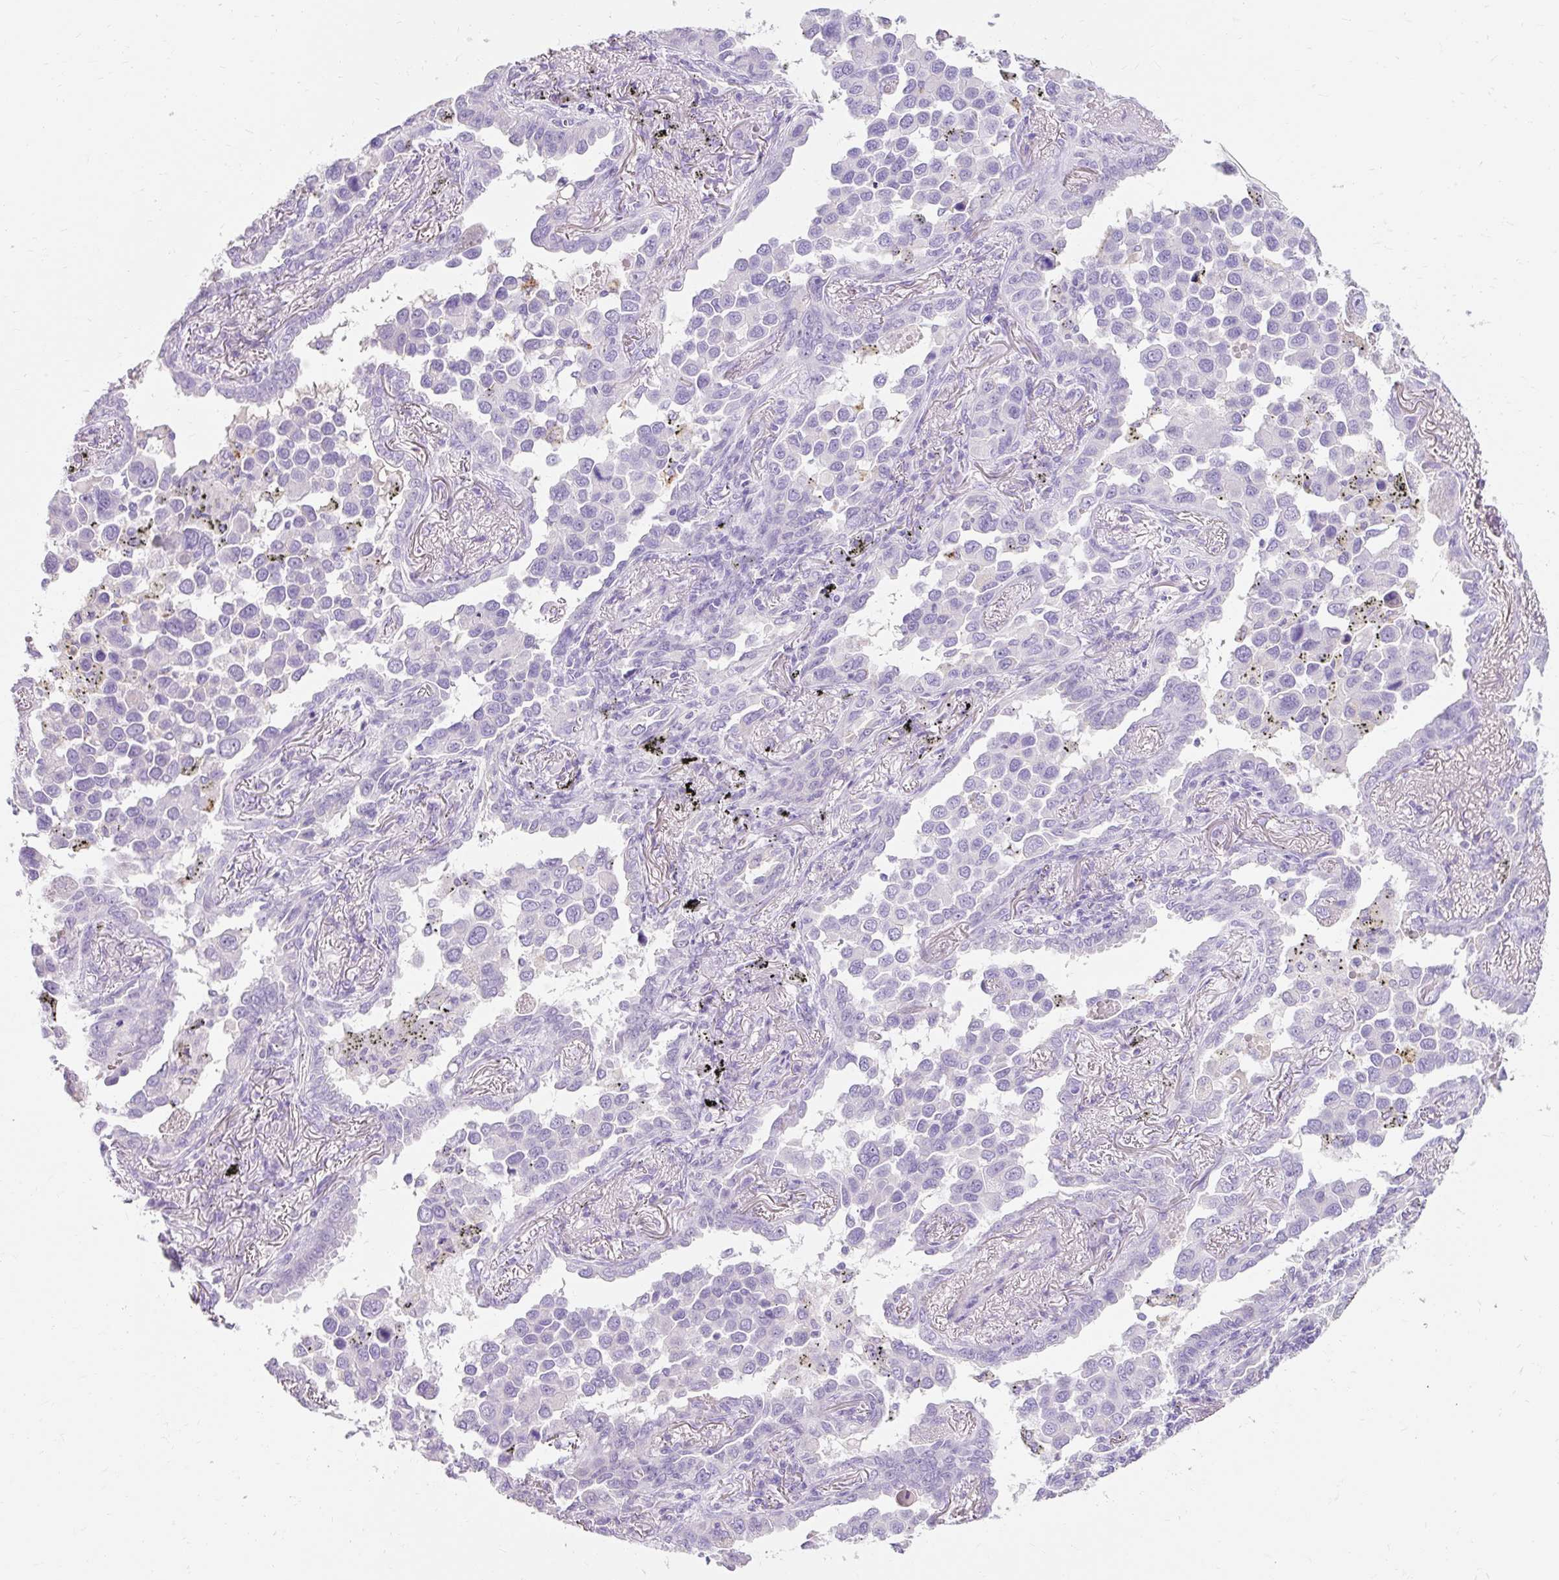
{"staining": {"intensity": "negative", "quantity": "none", "location": "none"}, "tissue": "lung cancer", "cell_type": "Tumor cells", "image_type": "cancer", "snomed": [{"axis": "morphology", "description": "Adenocarcinoma, NOS"}, {"axis": "topography", "description": "Lung"}], "caption": "The micrograph shows no significant positivity in tumor cells of lung adenocarcinoma. (DAB (3,3'-diaminobenzidine) immunohistochemistry visualized using brightfield microscopy, high magnification).", "gene": "TMEM213", "patient": {"sex": "male", "age": 67}}